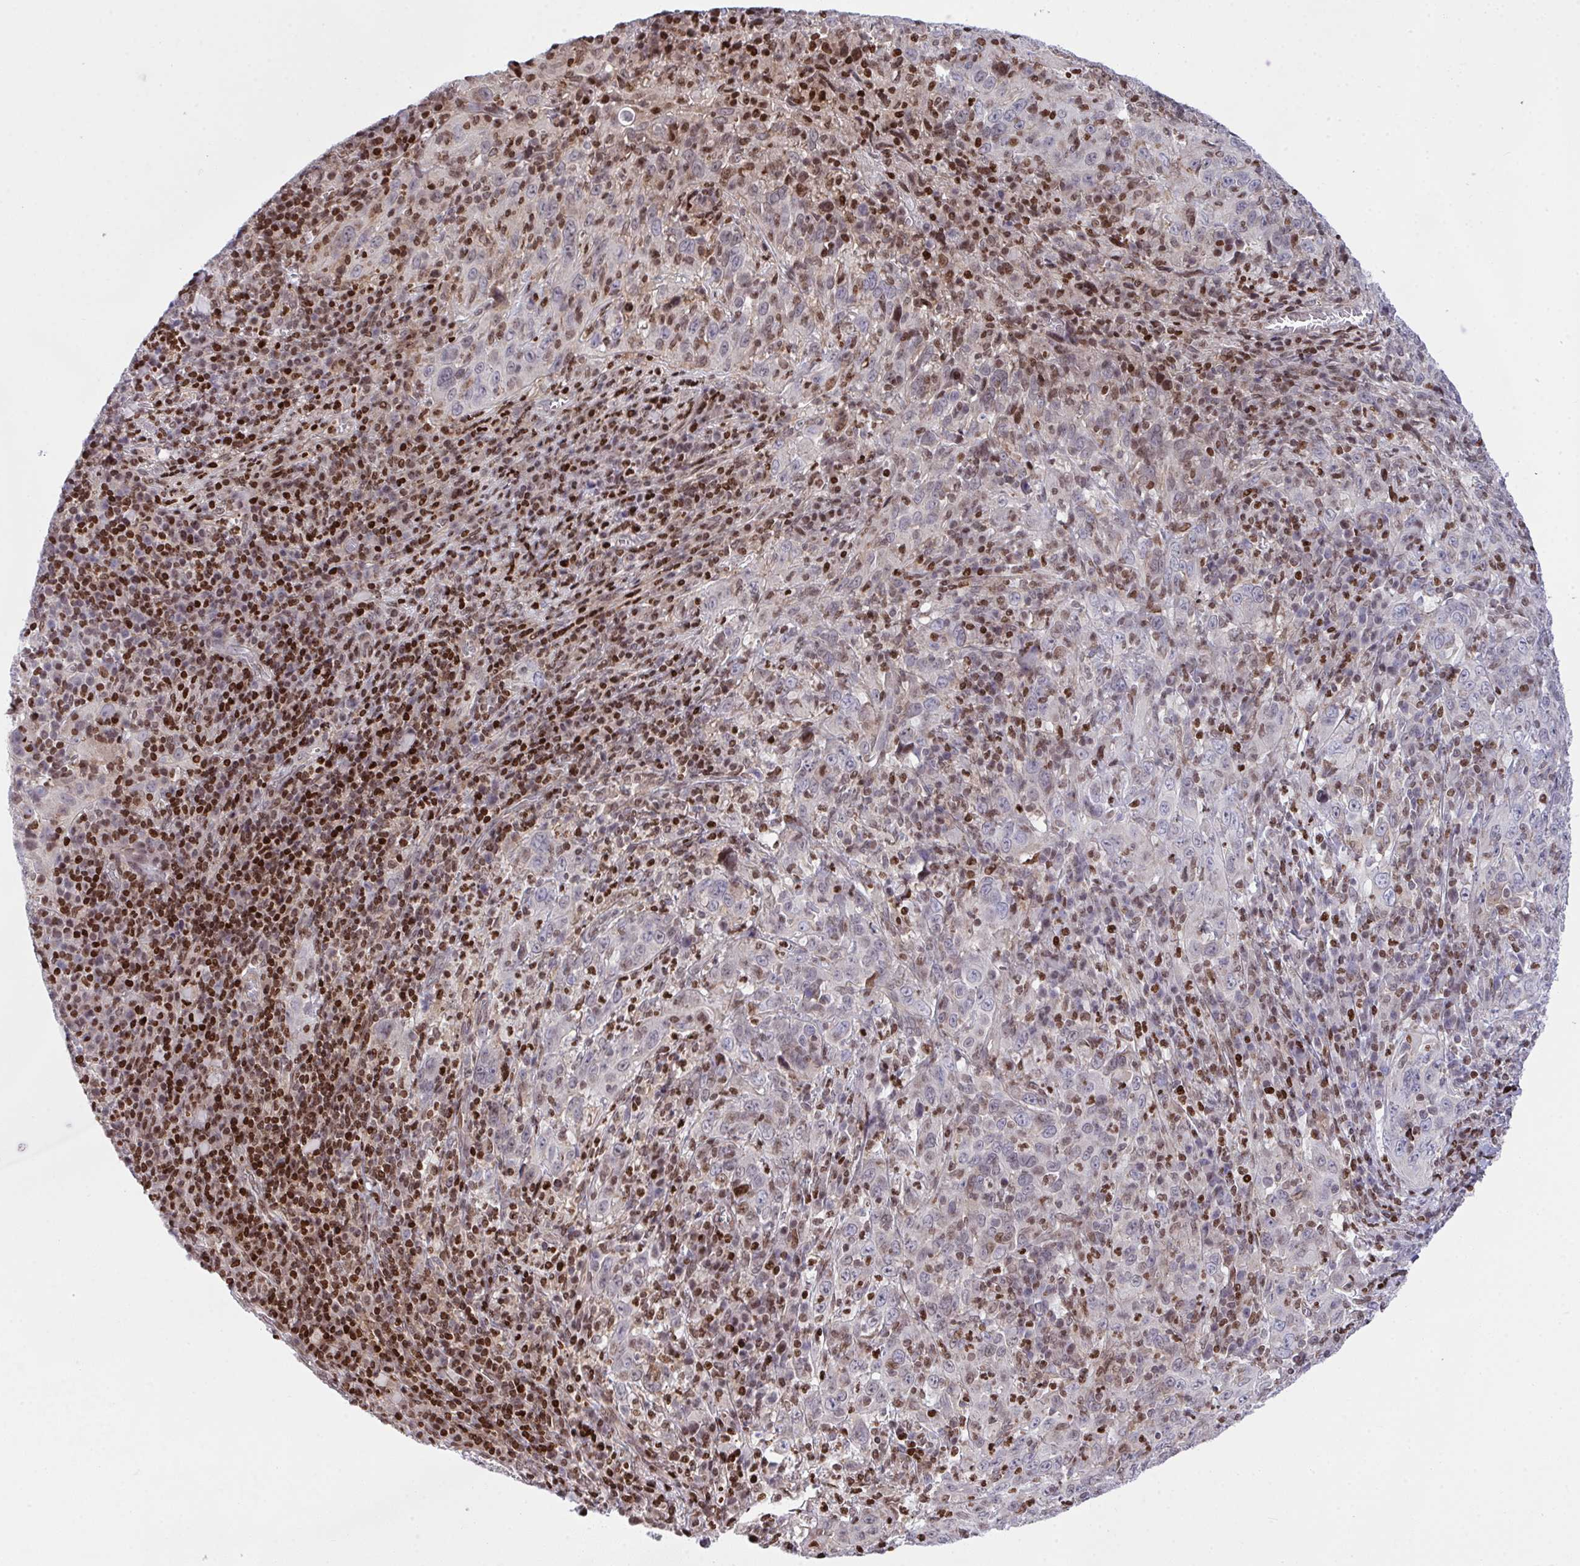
{"staining": {"intensity": "weak", "quantity": "<25%", "location": "nuclear"}, "tissue": "cervical cancer", "cell_type": "Tumor cells", "image_type": "cancer", "snomed": [{"axis": "morphology", "description": "Squamous cell carcinoma, NOS"}, {"axis": "topography", "description": "Cervix"}], "caption": "A histopathology image of human cervical squamous cell carcinoma is negative for staining in tumor cells. (DAB immunohistochemistry, high magnification).", "gene": "RAPGEF5", "patient": {"sex": "female", "age": 46}}